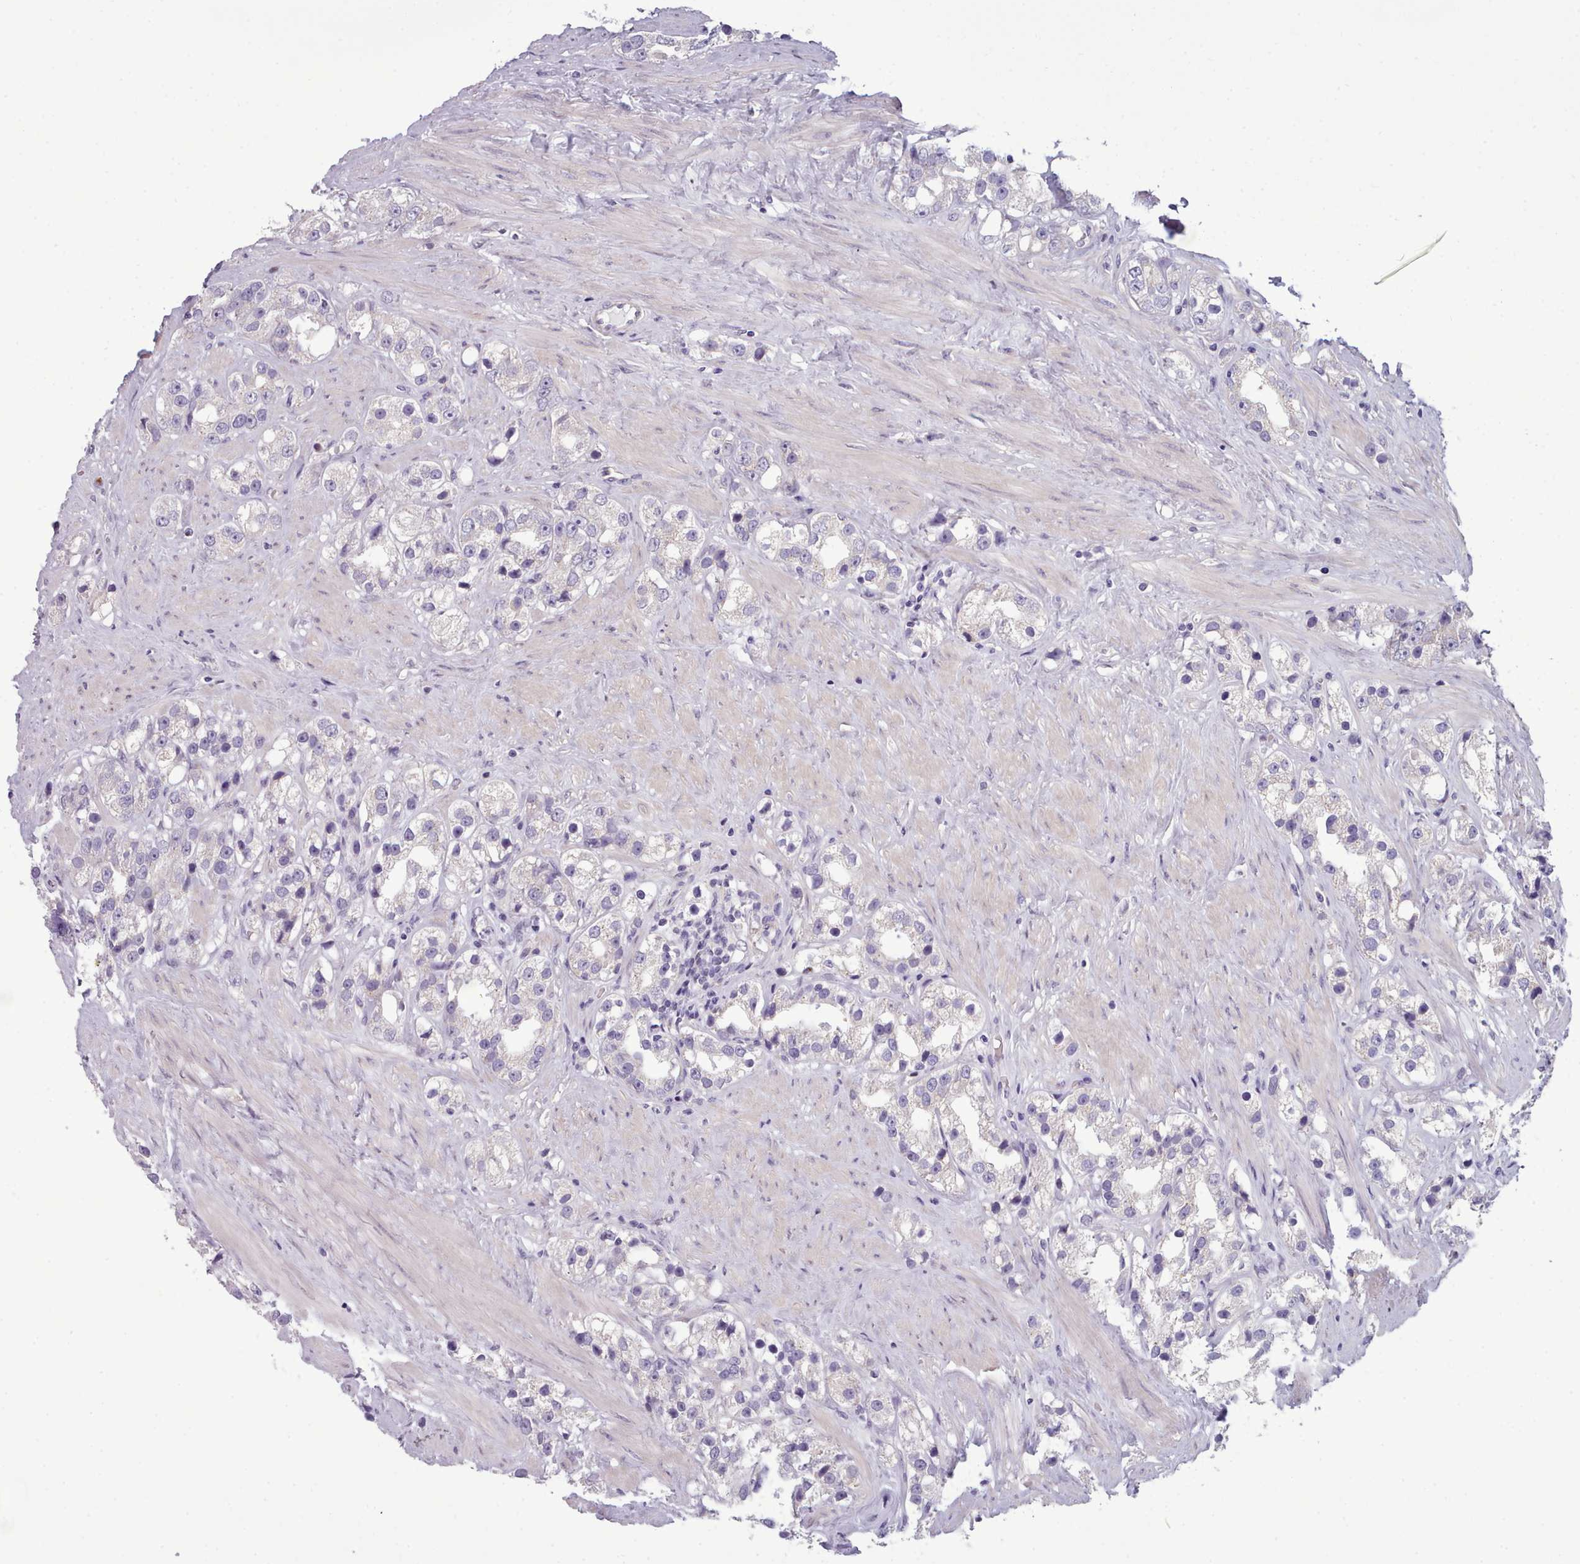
{"staining": {"intensity": "negative", "quantity": "none", "location": "none"}, "tissue": "prostate cancer", "cell_type": "Tumor cells", "image_type": "cancer", "snomed": [{"axis": "morphology", "description": "Adenocarcinoma, NOS"}, {"axis": "topography", "description": "Prostate"}], "caption": "IHC of human adenocarcinoma (prostate) shows no staining in tumor cells.", "gene": "MYRFL", "patient": {"sex": "male", "age": 79}}